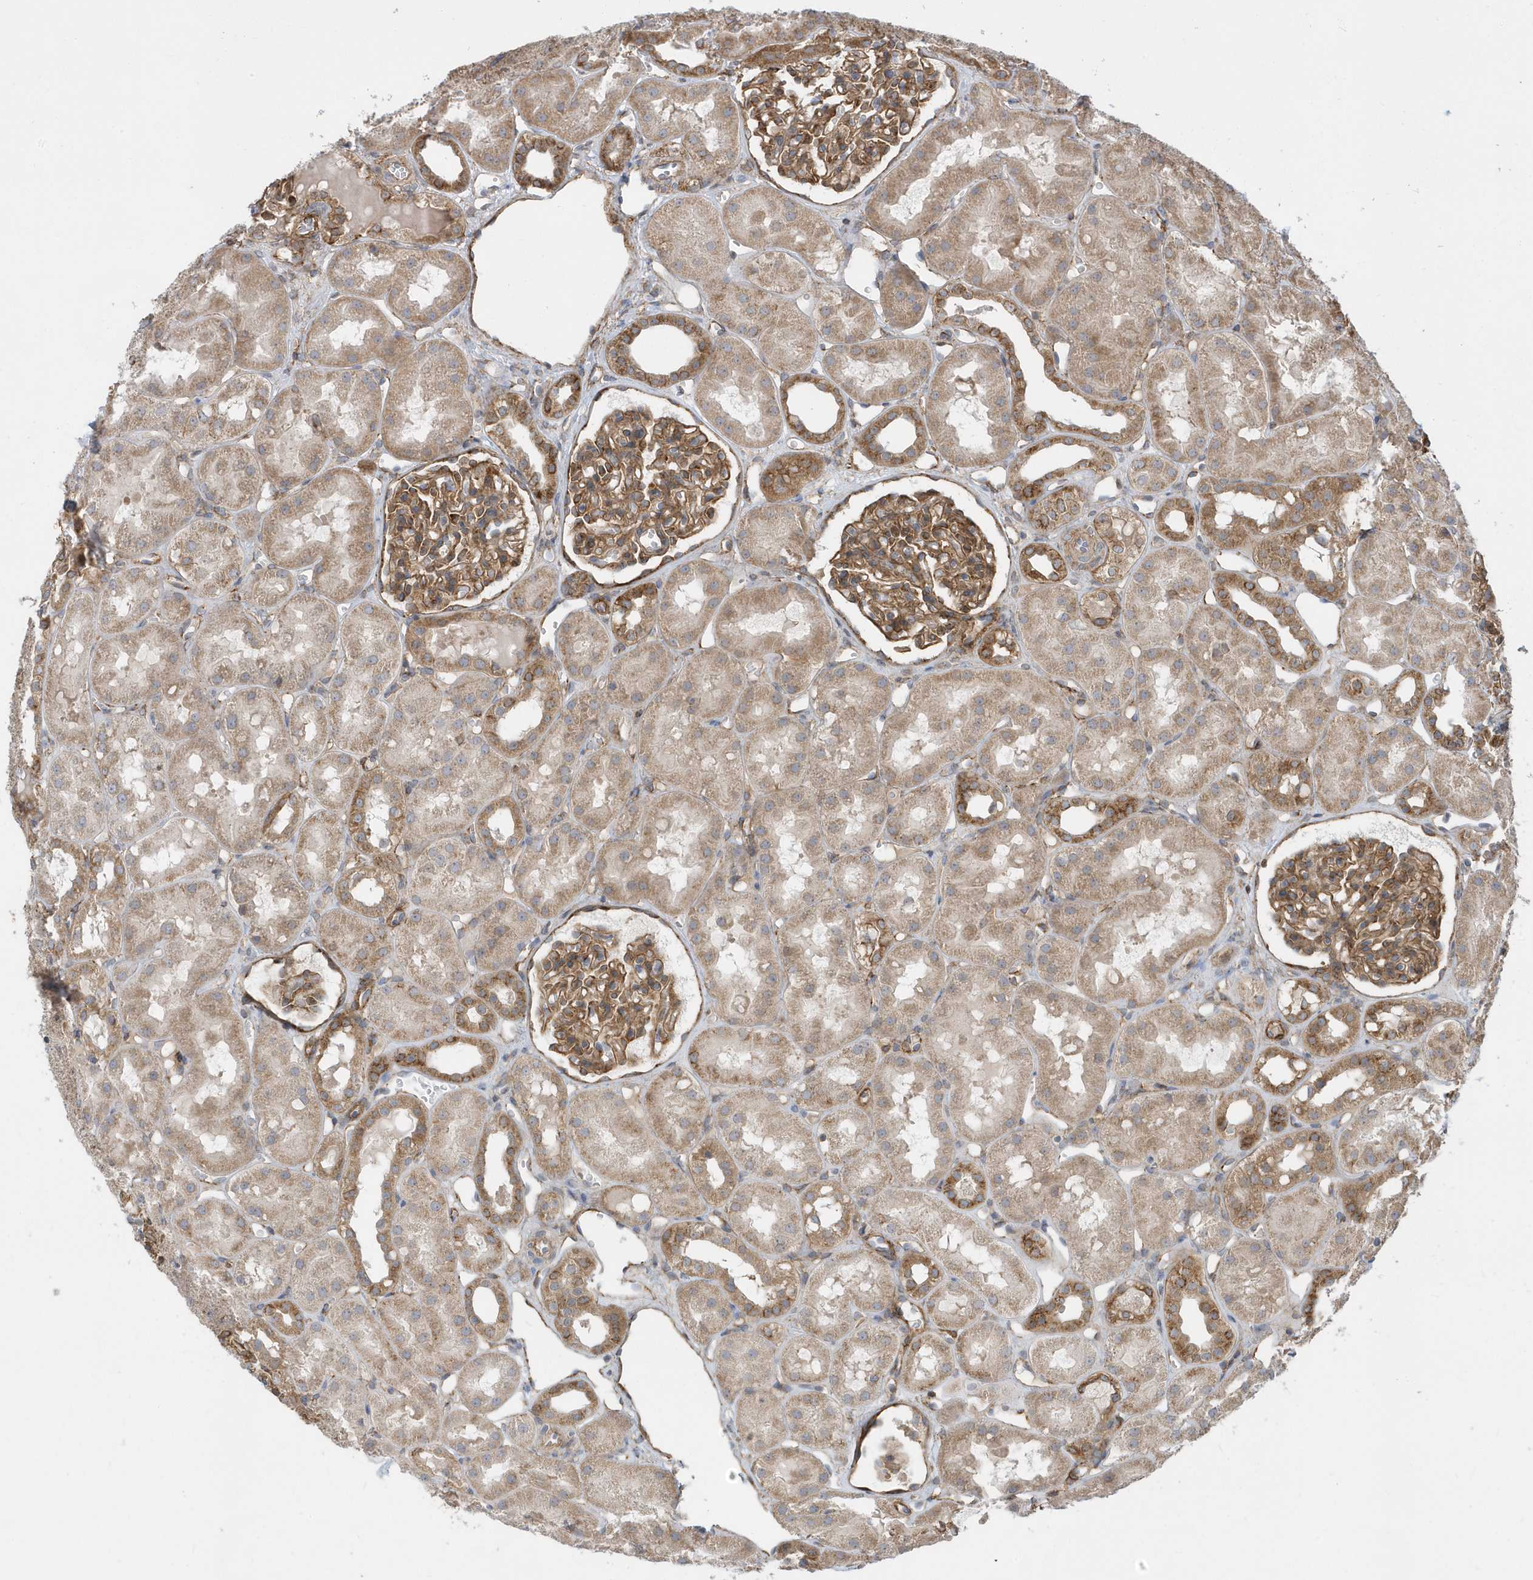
{"staining": {"intensity": "moderate", "quantity": ">75%", "location": "cytoplasmic/membranous"}, "tissue": "kidney", "cell_type": "Cells in glomeruli", "image_type": "normal", "snomed": [{"axis": "morphology", "description": "Normal tissue, NOS"}, {"axis": "topography", "description": "Kidney"}], "caption": "Cells in glomeruli exhibit moderate cytoplasmic/membranous expression in approximately >75% of cells in benign kidney.", "gene": "HRH4", "patient": {"sex": "male", "age": 16}}